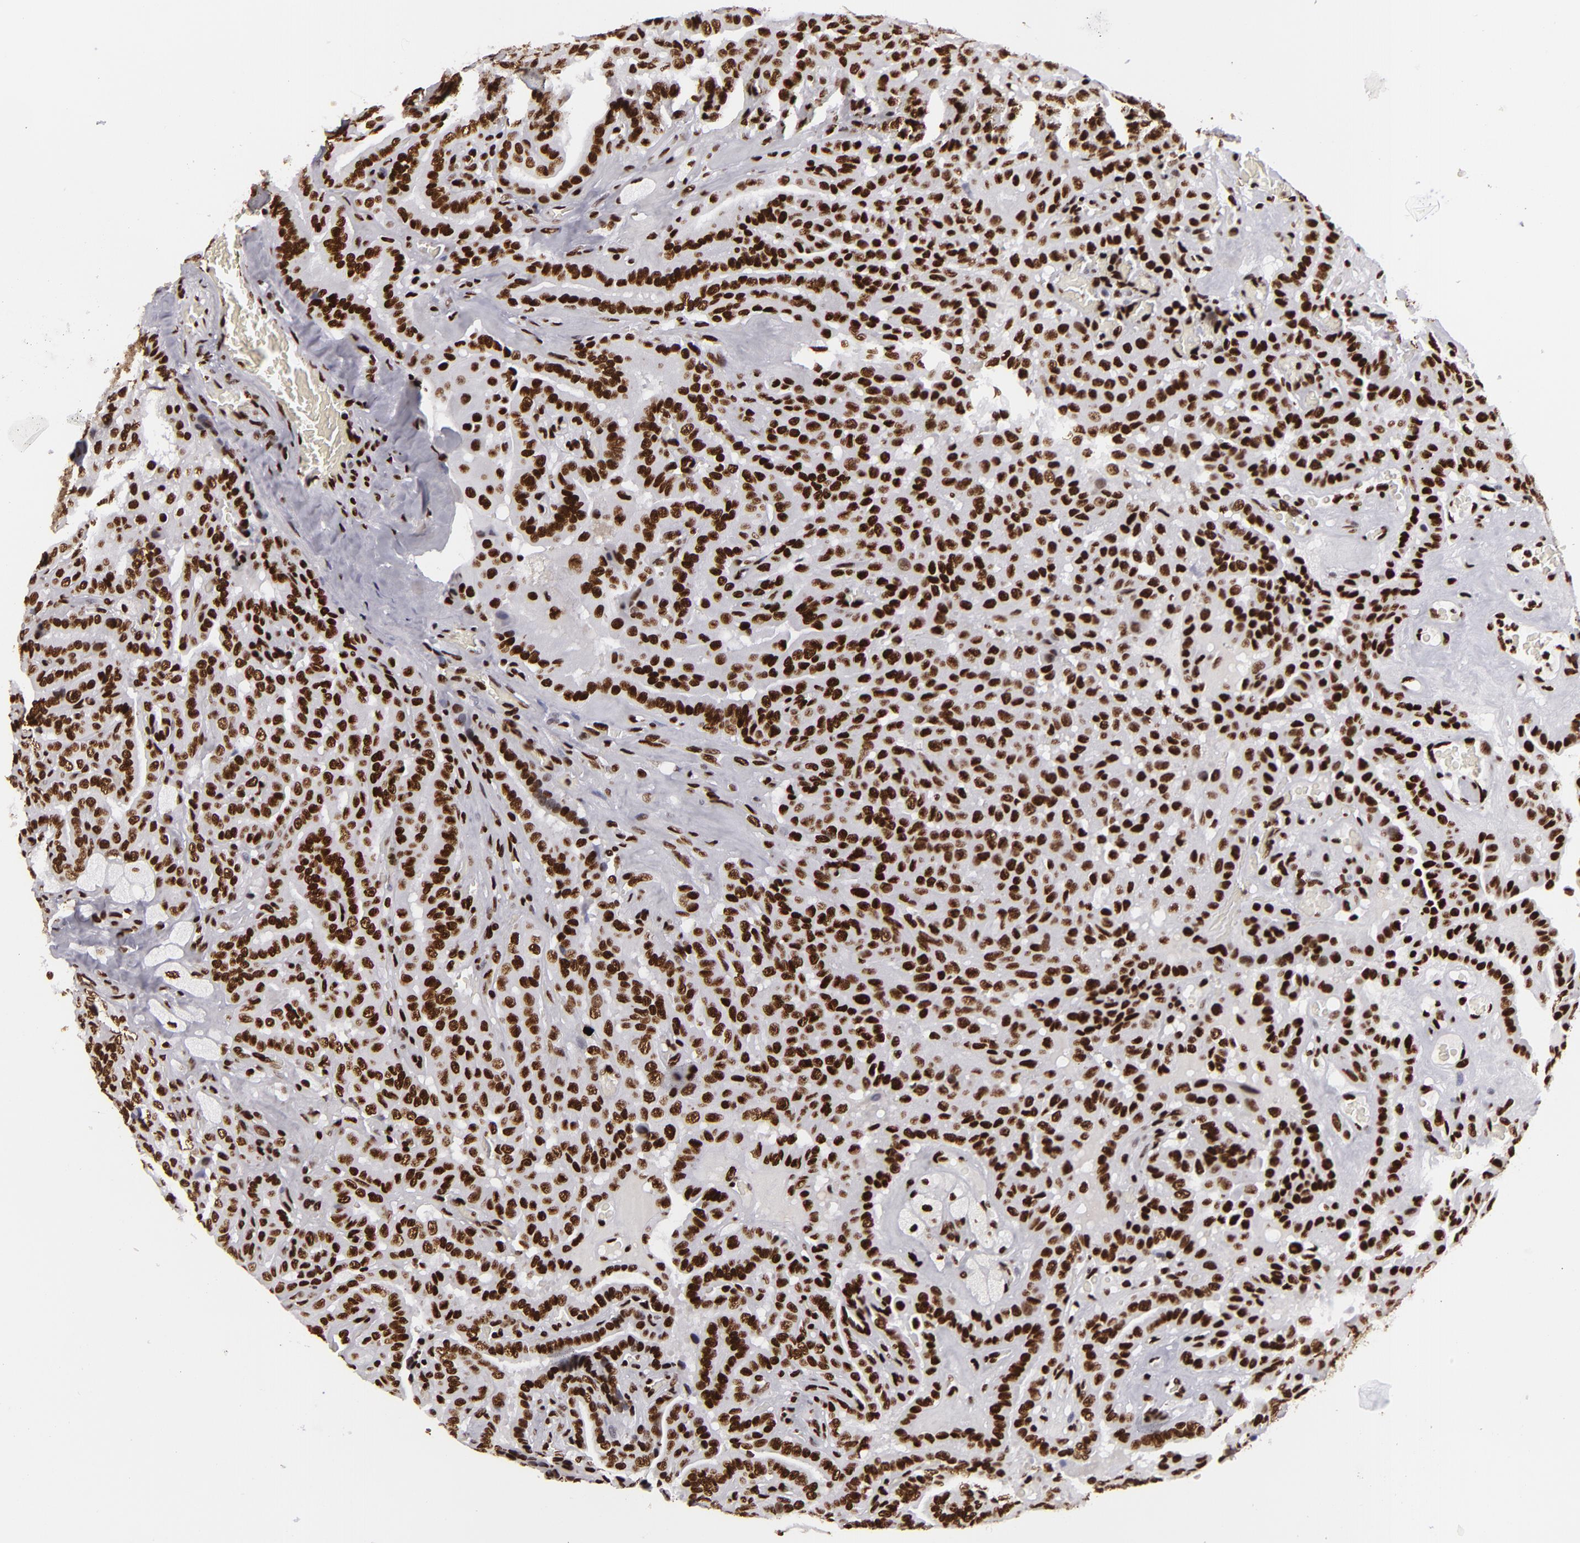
{"staining": {"intensity": "strong", "quantity": ">75%", "location": "nuclear"}, "tissue": "thyroid cancer", "cell_type": "Tumor cells", "image_type": "cancer", "snomed": [{"axis": "morphology", "description": "Papillary adenocarcinoma, NOS"}, {"axis": "topography", "description": "Thyroid gland"}], "caption": "Approximately >75% of tumor cells in thyroid papillary adenocarcinoma reveal strong nuclear protein positivity as visualized by brown immunohistochemical staining.", "gene": "SAFB", "patient": {"sex": "male", "age": 87}}